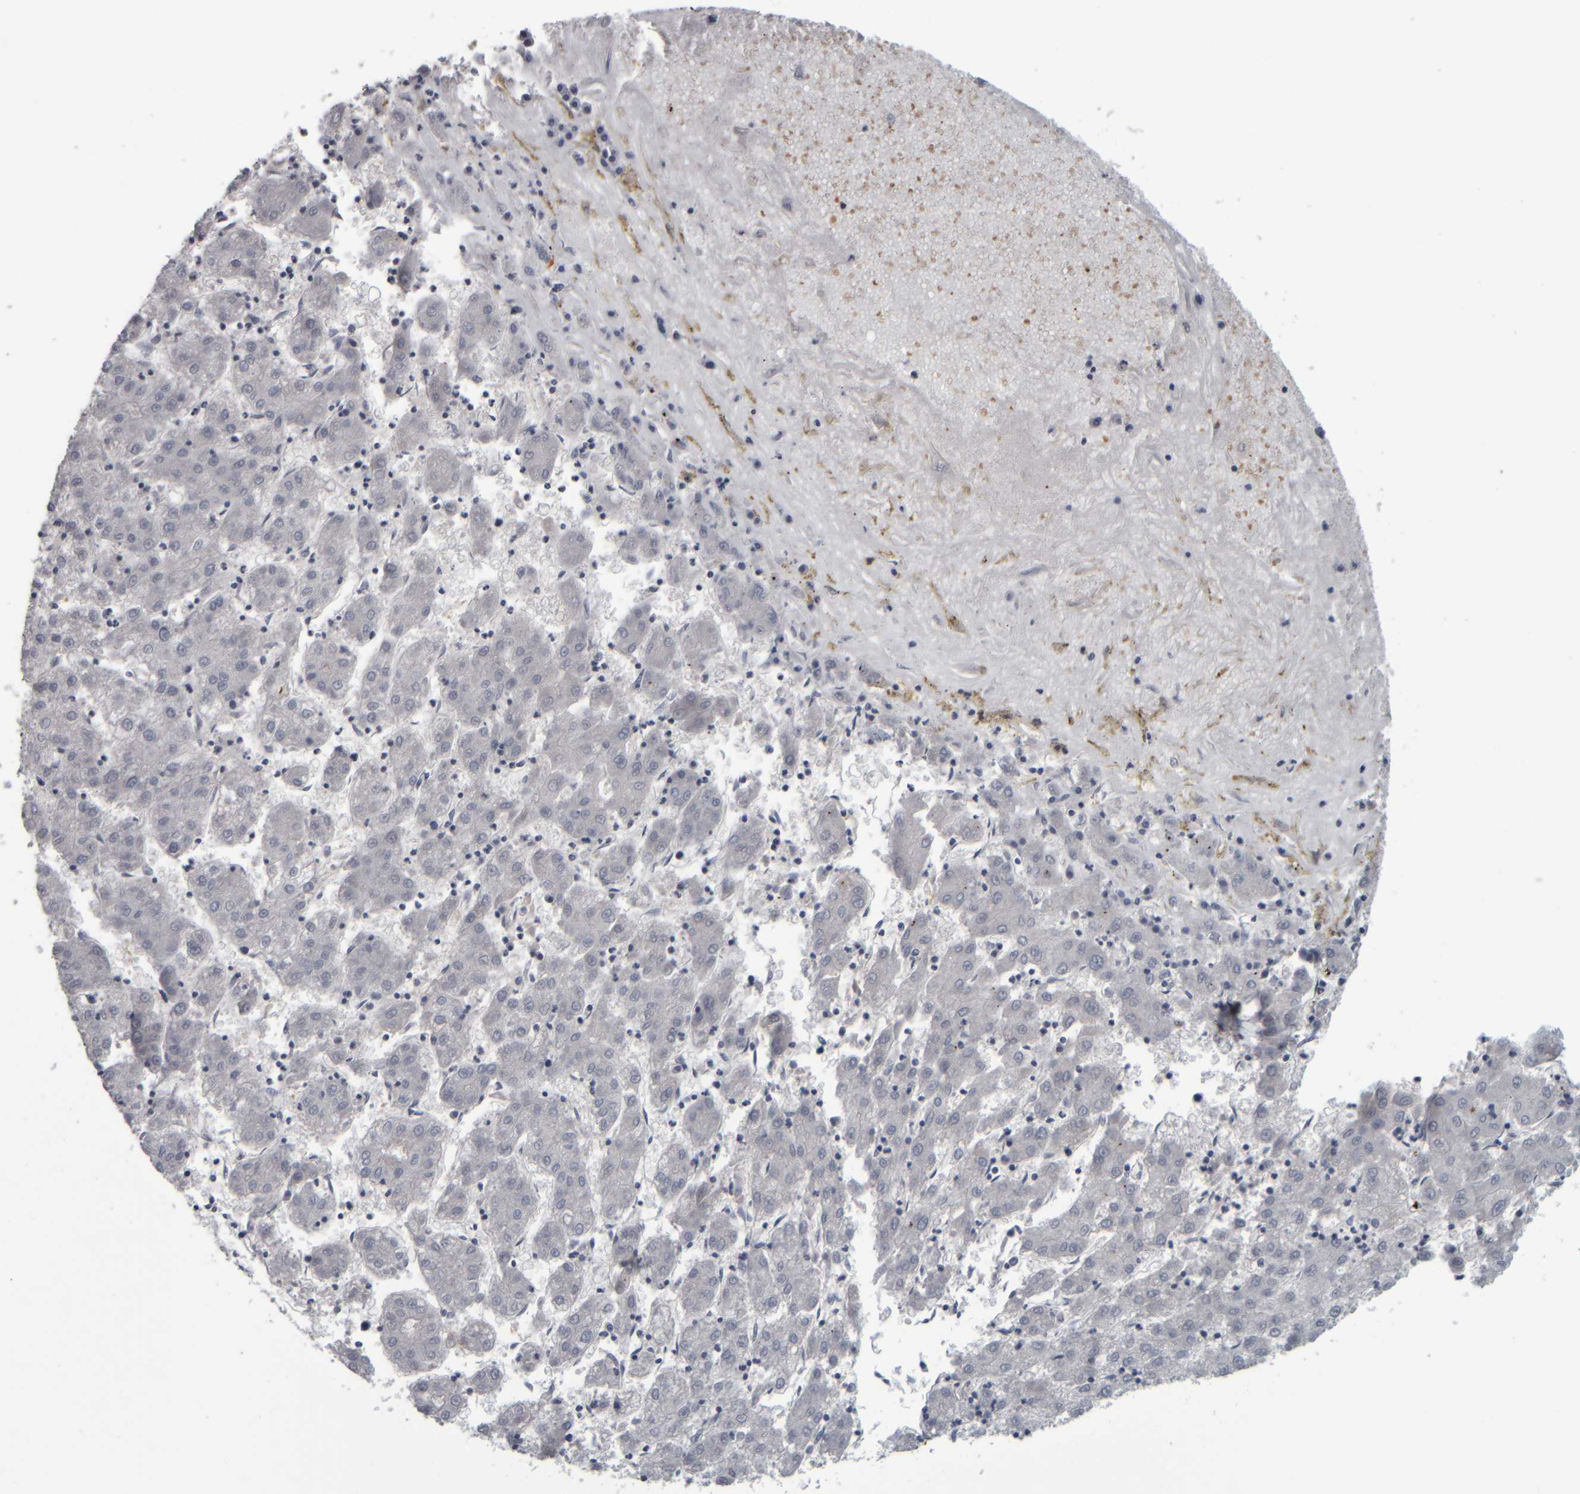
{"staining": {"intensity": "negative", "quantity": "none", "location": "none"}, "tissue": "liver cancer", "cell_type": "Tumor cells", "image_type": "cancer", "snomed": [{"axis": "morphology", "description": "Carcinoma, Hepatocellular, NOS"}, {"axis": "topography", "description": "Liver"}], "caption": "The image displays no staining of tumor cells in hepatocellular carcinoma (liver).", "gene": "CAVIN4", "patient": {"sex": "male", "age": 72}}